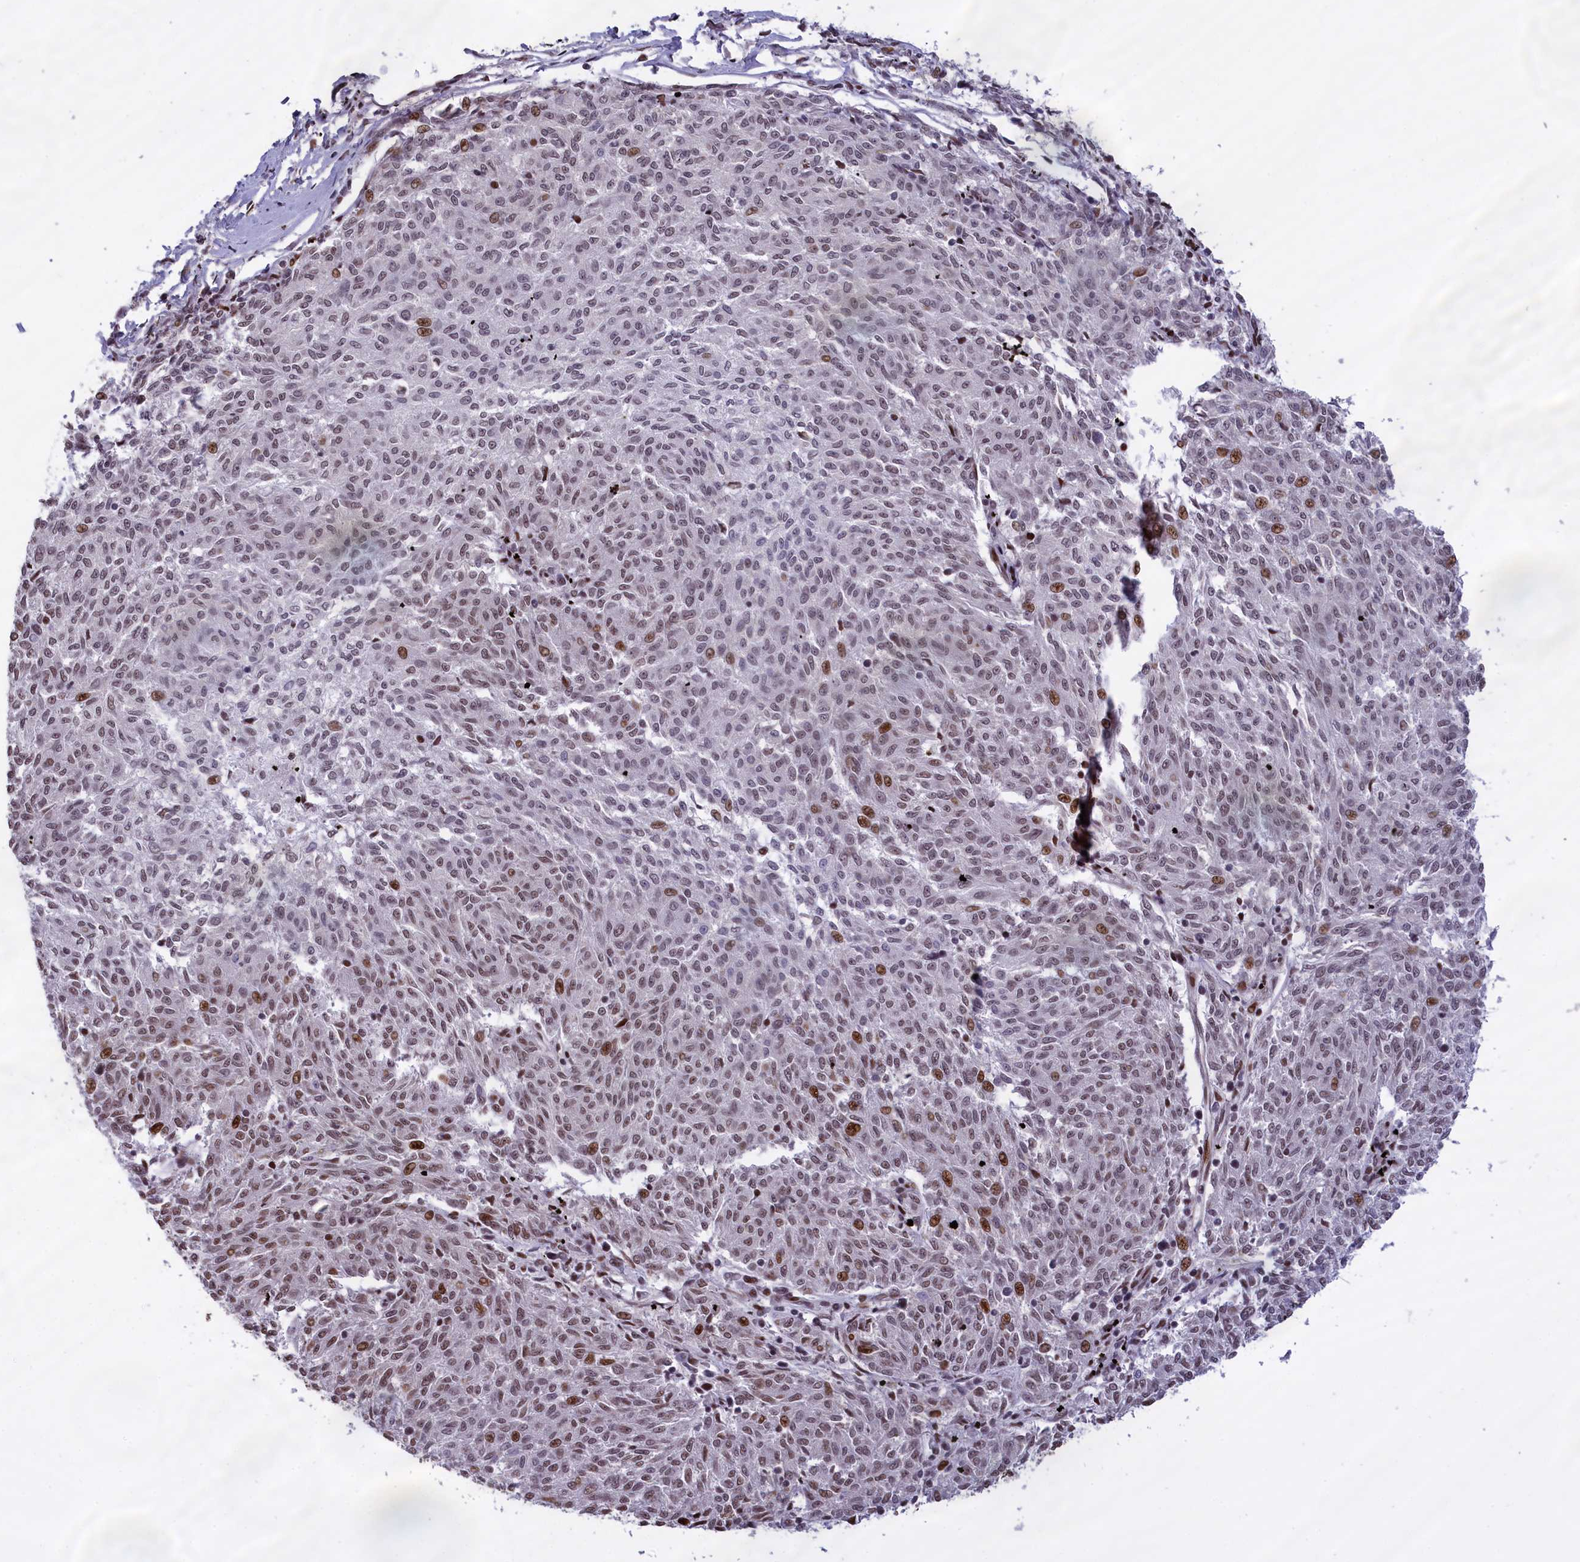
{"staining": {"intensity": "moderate", "quantity": "<25%", "location": "nuclear"}, "tissue": "melanoma", "cell_type": "Tumor cells", "image_type": "cancer", "snomed": [{"axis": "morphology", "description": "Malignant melanoma, NOS"}, {"axis": "topography", "description": "Skin"}], "caption": "Protein staining displays moderate nuclear staining in approximately <25% of tumor cells in melanoma.", "gene": "RELB", "patient": {"sex": "female", "age": 72}}